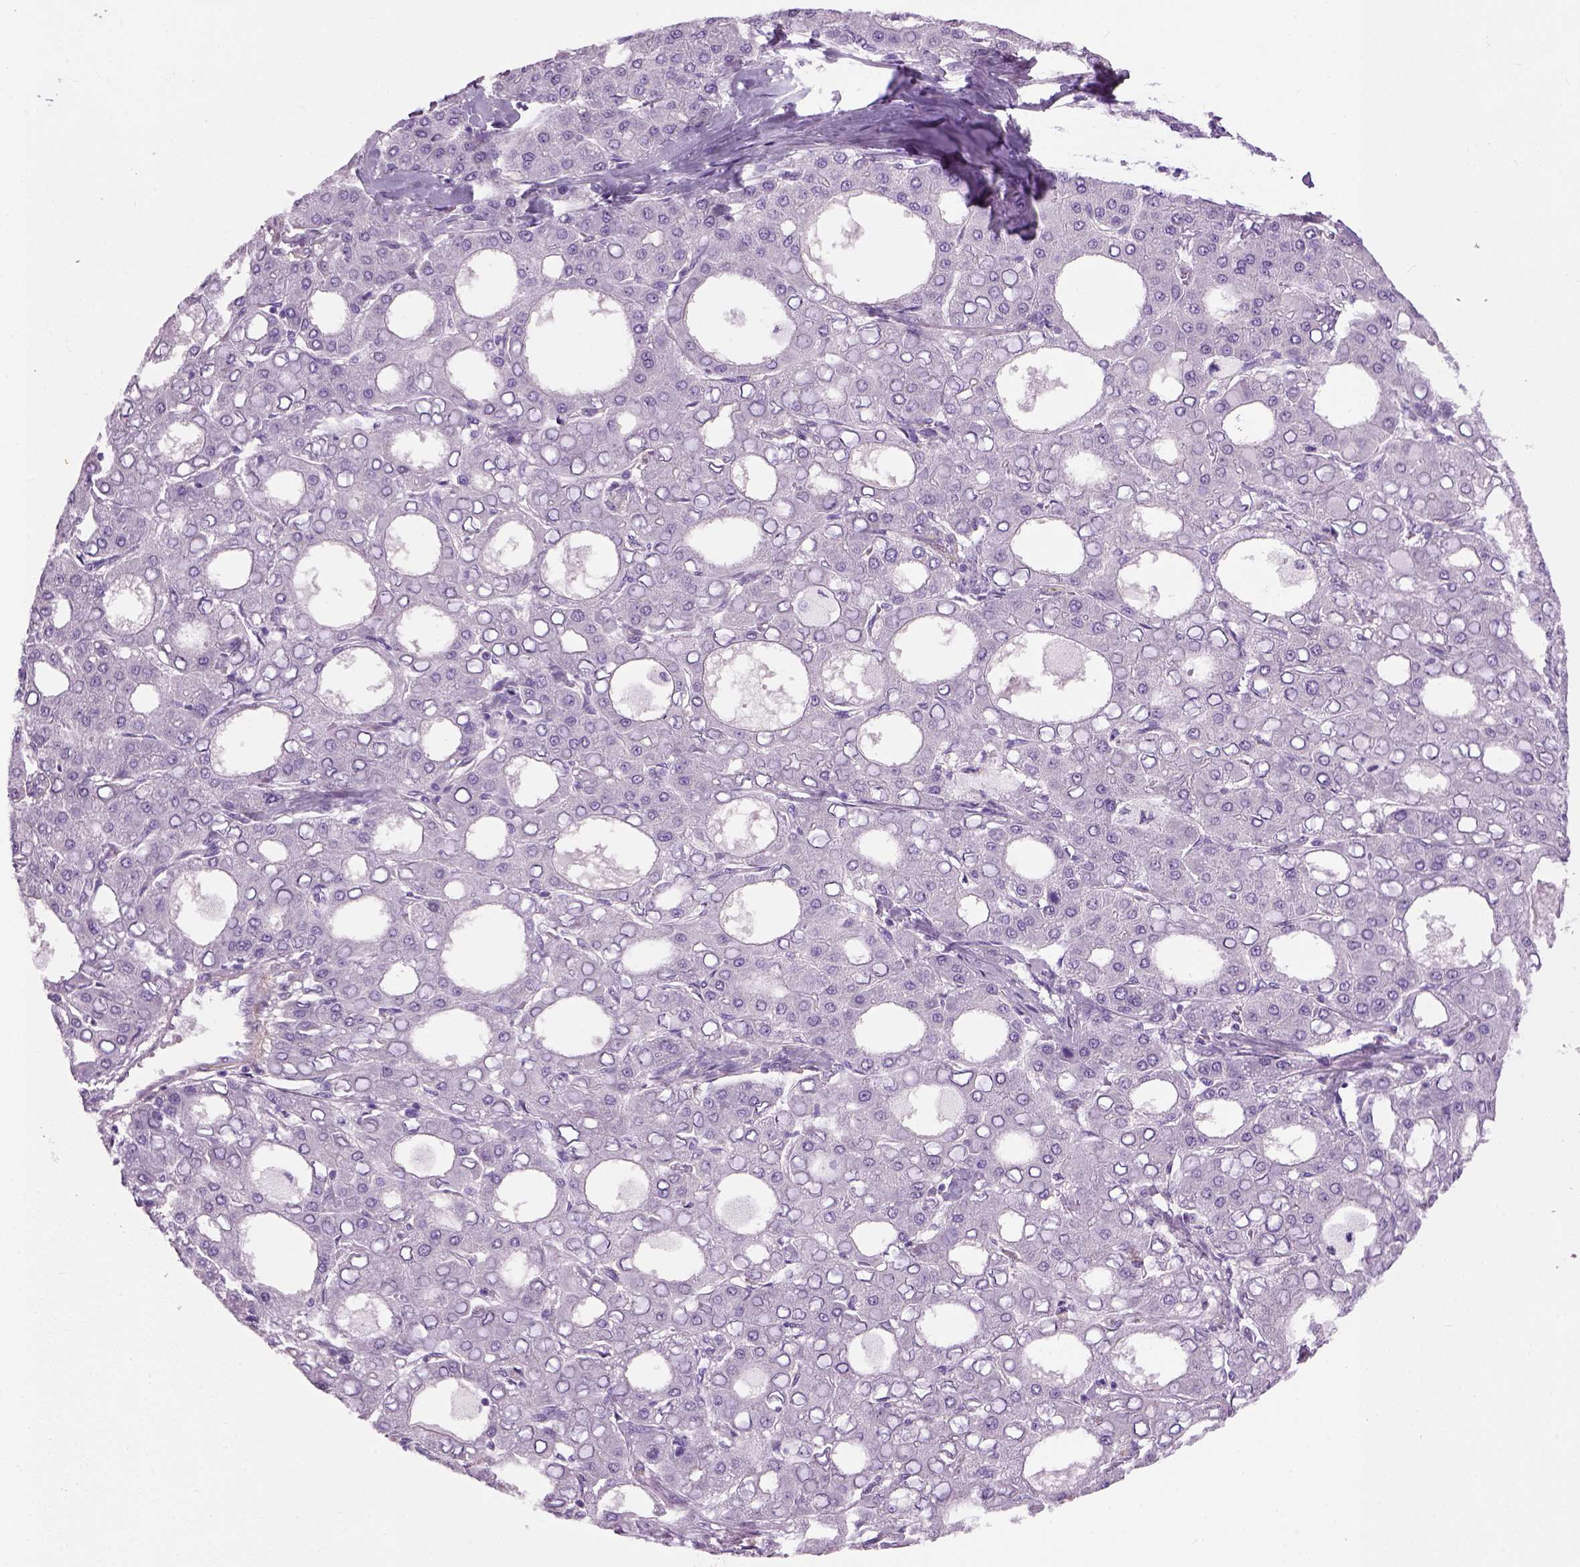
{"staining": {"intensity": "negative", "quantity": "none", "location": "none"}, "tissue": "liver cancer", "cell_type": "Tumor cells", "image_type": "cancer", "snomed": [{"axis": "morphology", "description": "Carcinoma, Hepatocellular, NOS"}, {"axis": "topography", "description": "Liver"}], "caption": "IHC of human hepatocellular carcinoma (liver) reveals no positivity in tumor cells.", "gene": "FAM161A", "patient": {"sex": "male", "age": 65}}